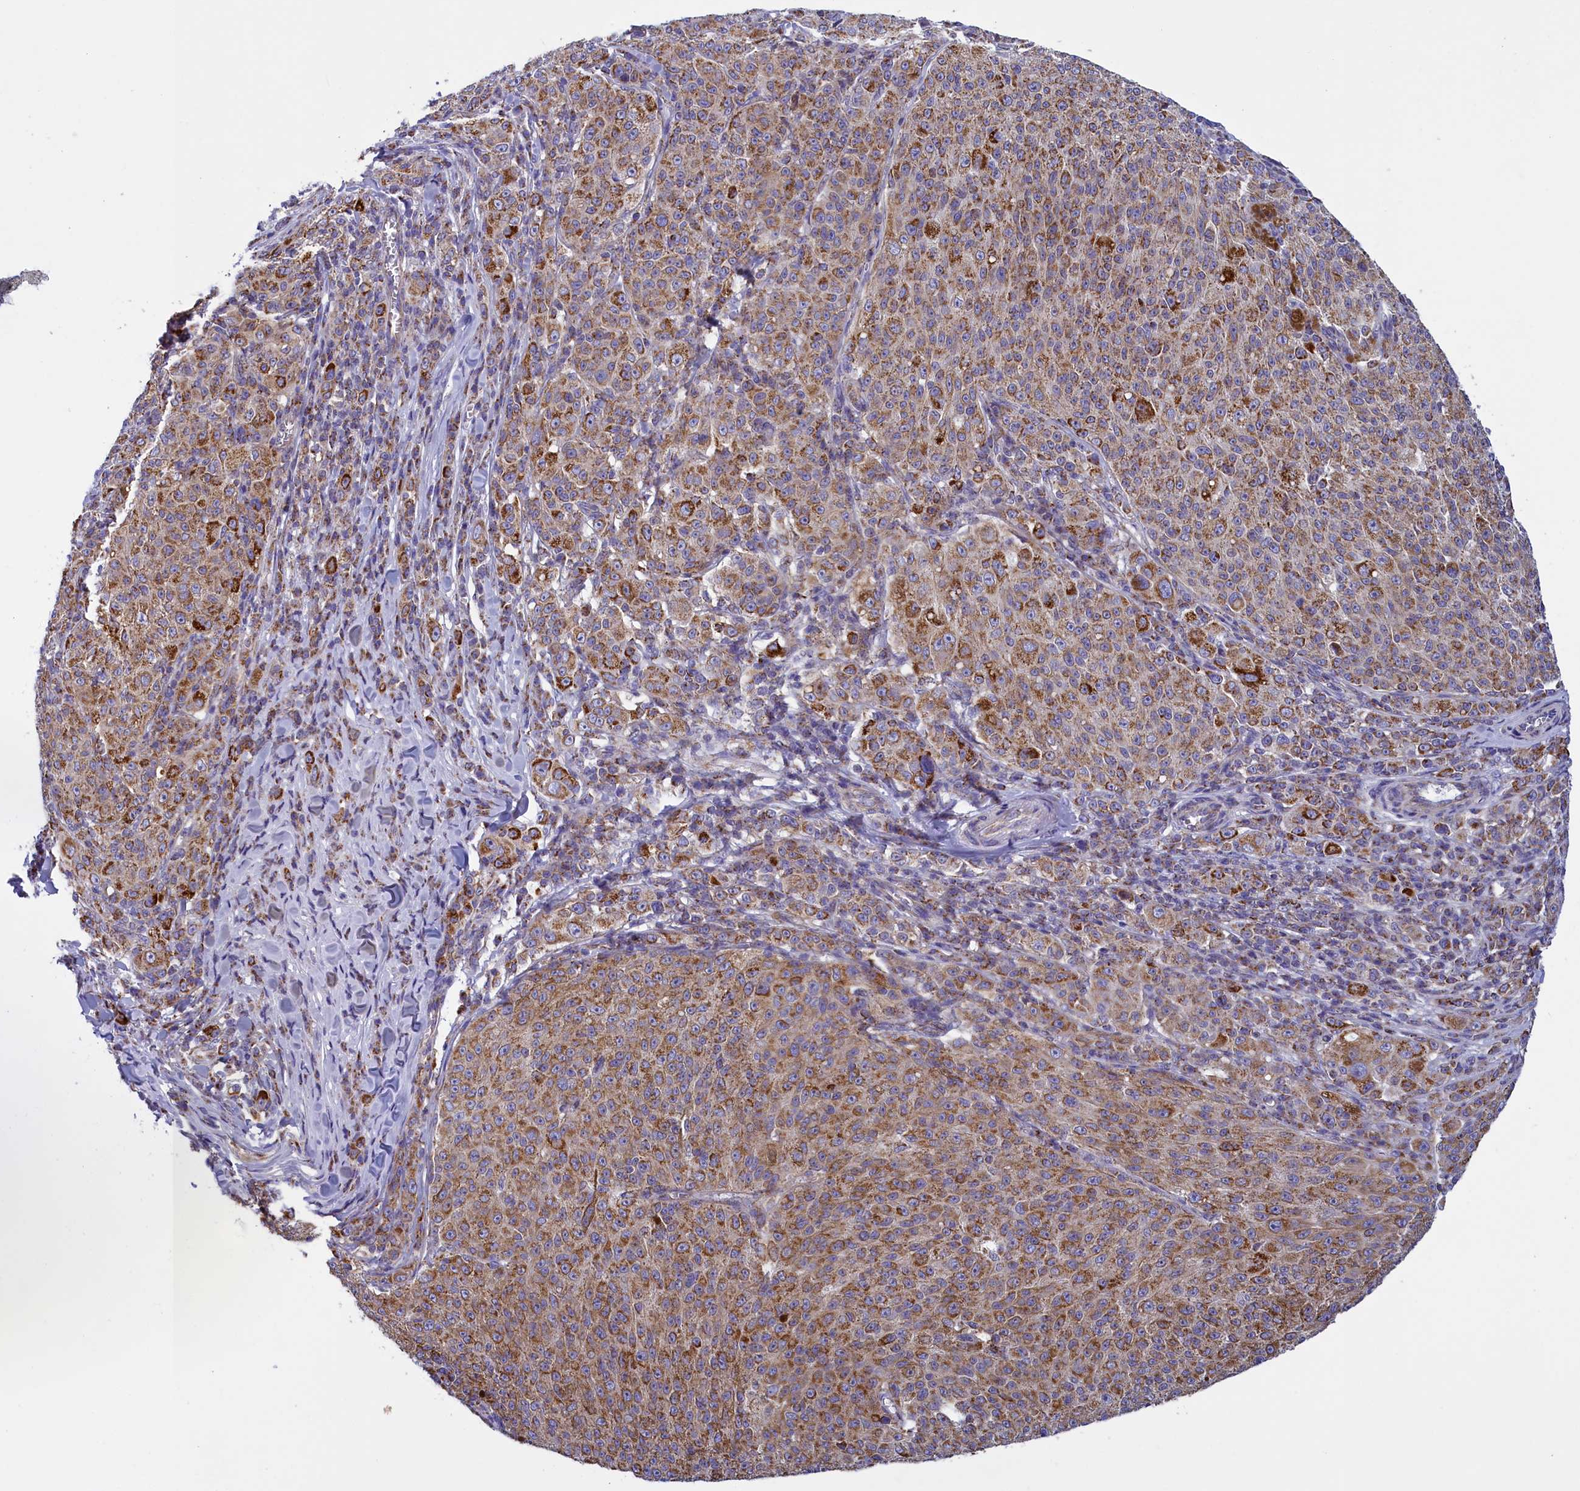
{"staining": {"intensity": "moderate", "quantity": ">75%", "location": "cytoplasmic/membranous"}, "tissue": "melanoma", "cell_type": "Tumor cells", "image_type": "cancer", "snomed": [{"axis": "morphology", "description": "Malignant melanoma, NOS"}, {"axis": "topography", "description": "Skin"}], "caption": "Moderate cytoplasmic/membranous protein positivity is appreciated in approximately >75% of tumor cells in malignant melanoma.", "gene": "IFT122", "patient": {"sex": "female", "age": 52}}